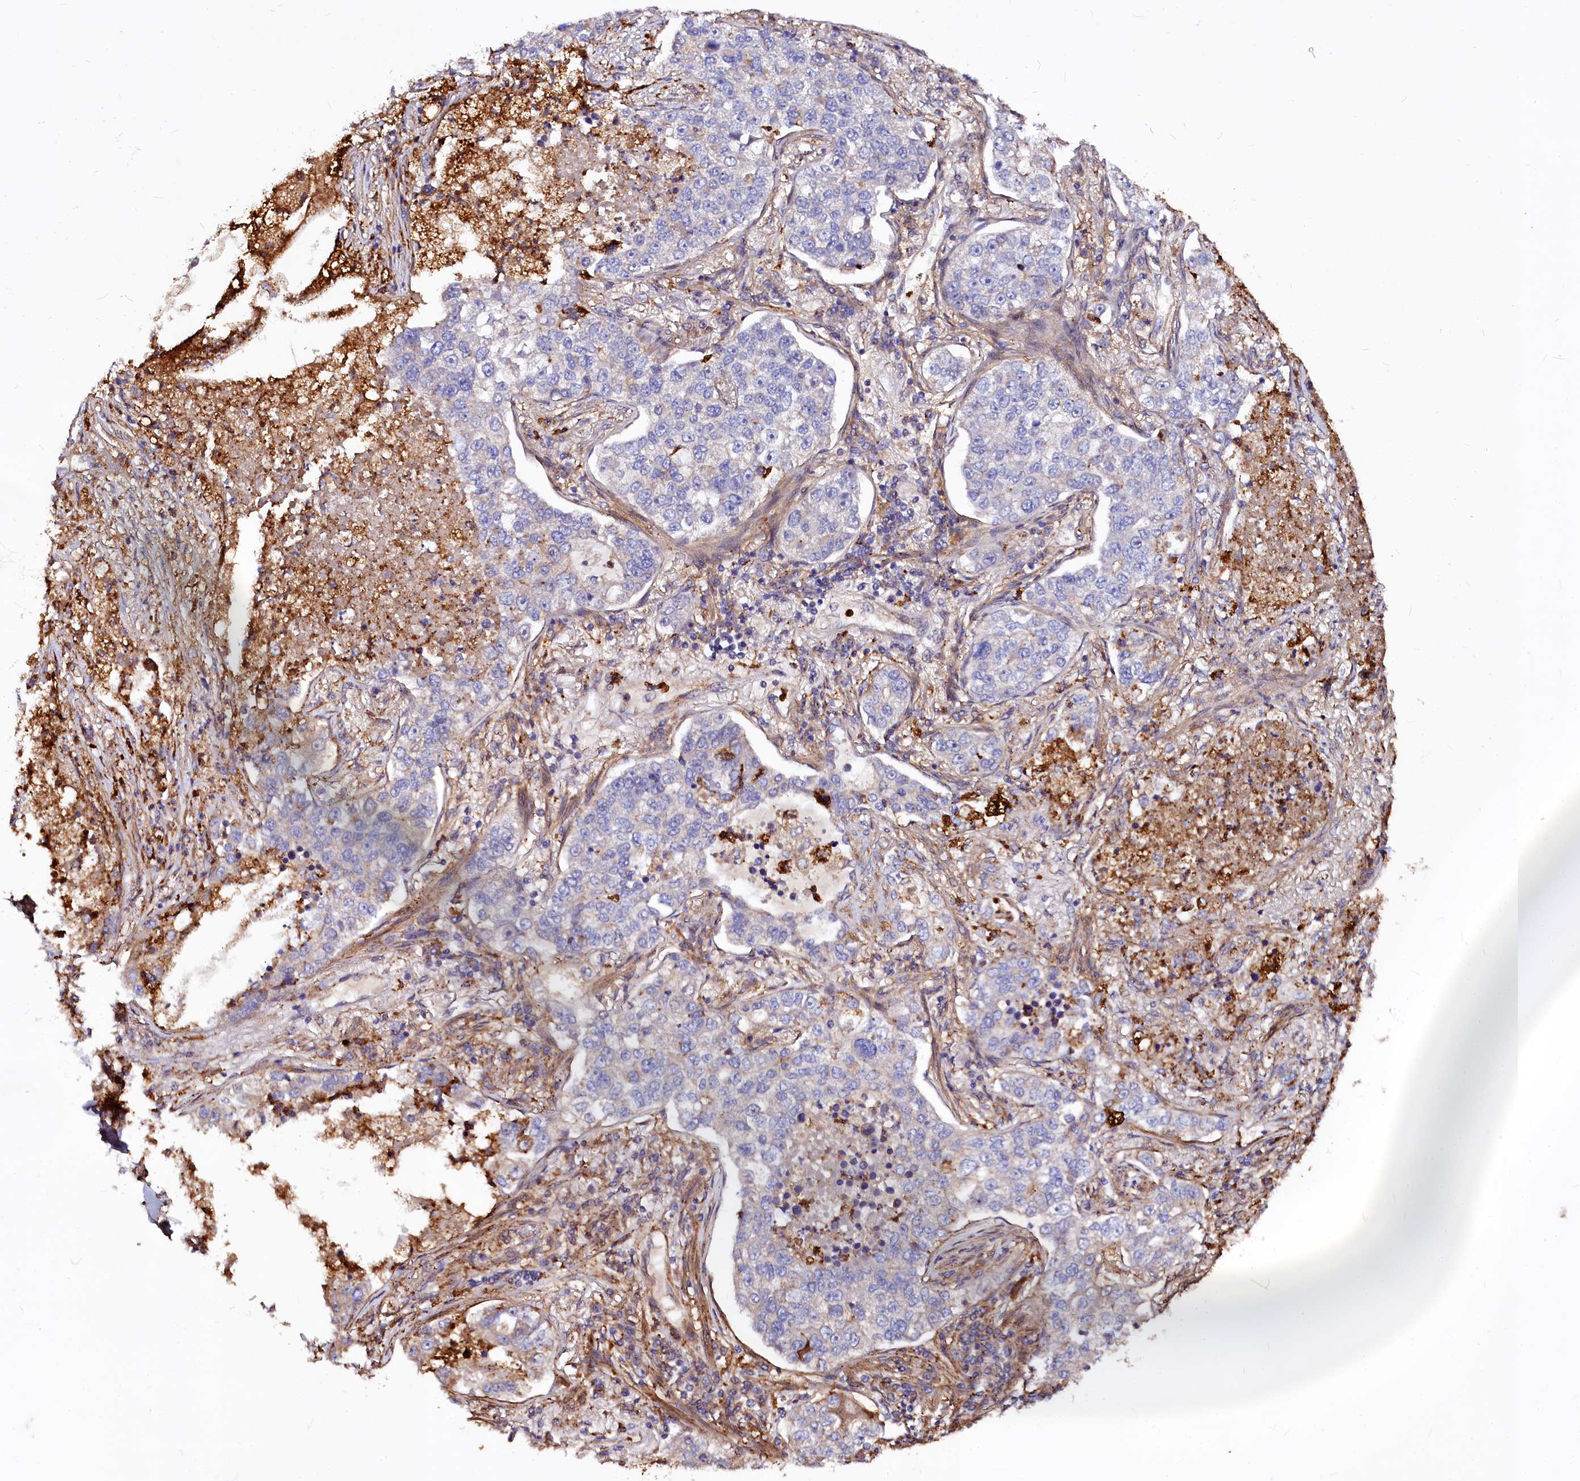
{"staining": {"intensity": "weak", "quantity": "<25%", "location": "cytoplasmic/membranous"}, "tissue": "lung cancer", "cell_type": "Tumor cells", "image_type": "cancer", "snomed": [{"axis": "morphology", "description": "Adenocarcinoma, NOS"}, {"axis": "topography", "description": "Lung"}], "caption": "Adenocarcinoma (lung) stained for a protein using IHC reveals no positivity tumor cells.", "gene": "ATG101", "patient": {"sex": "male", "age": 49}}